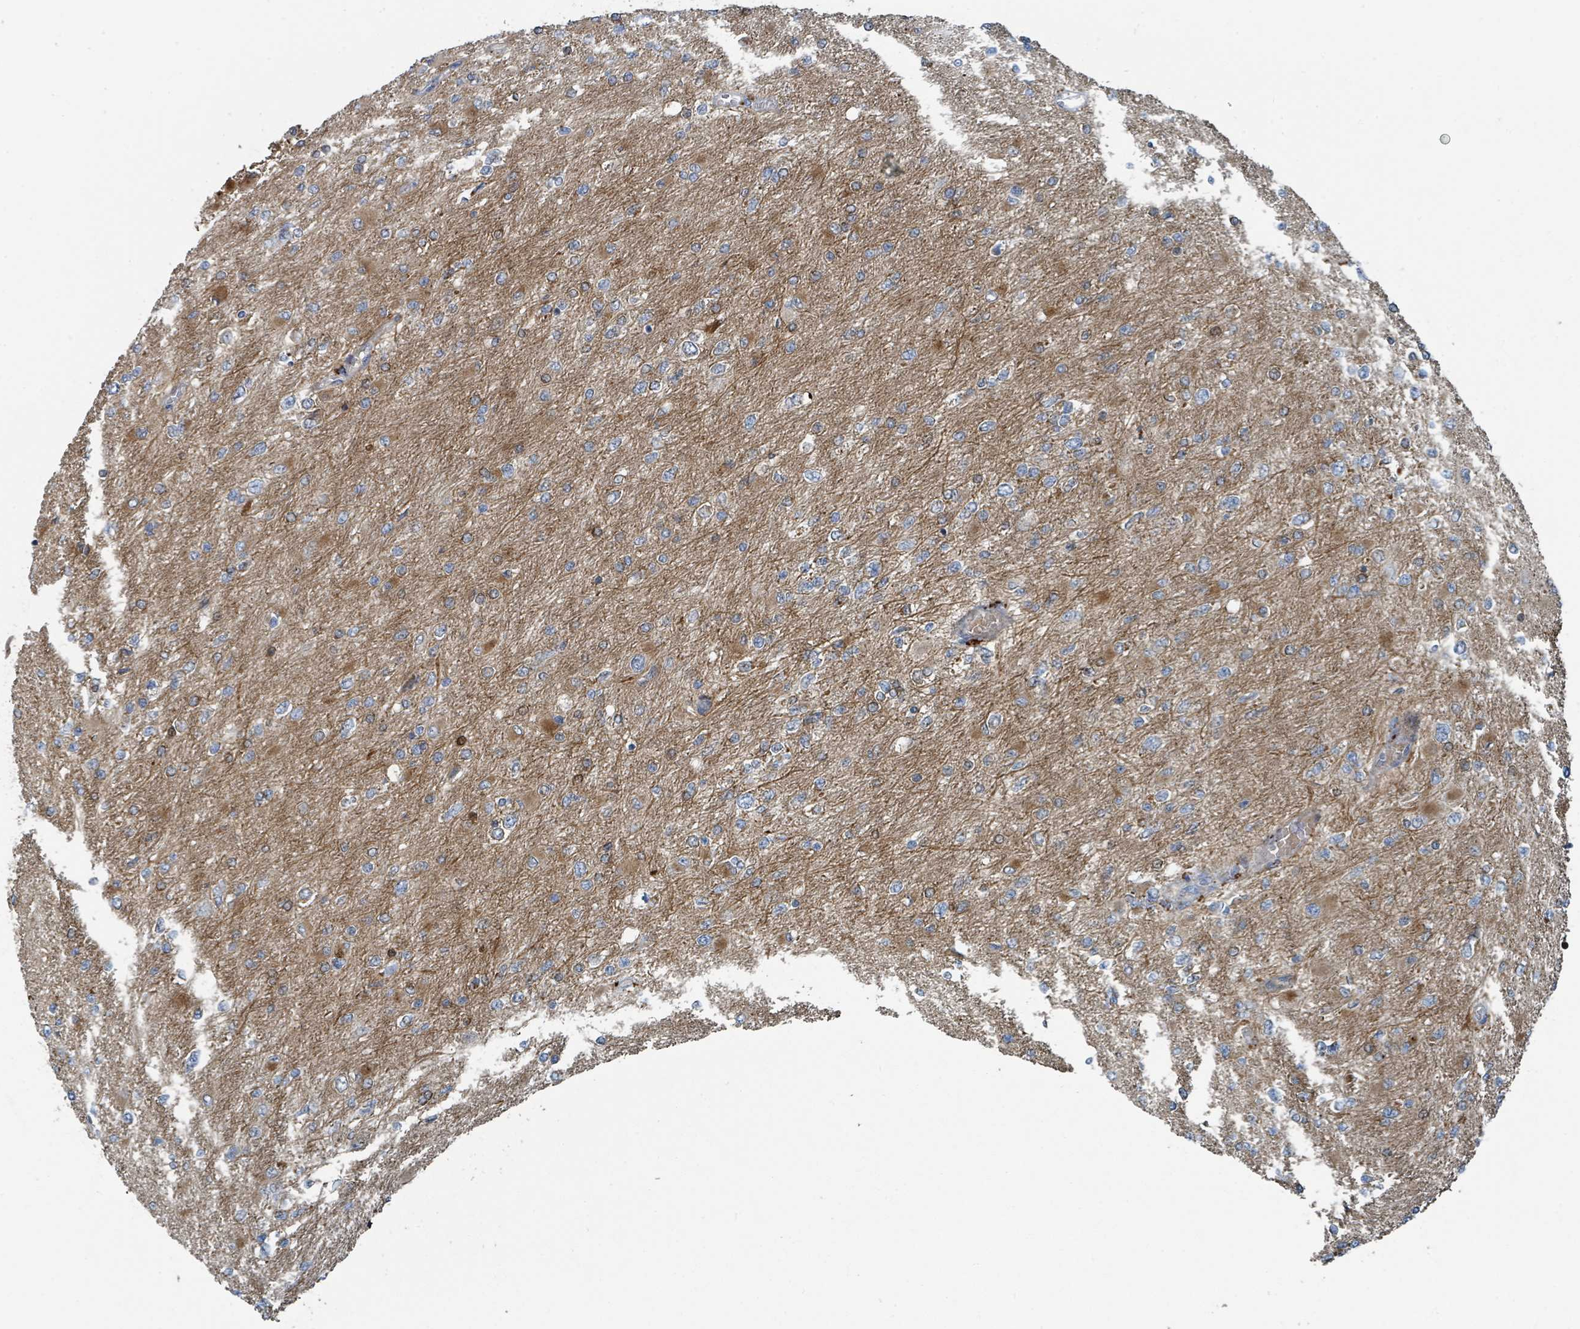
{"staining": {"intensity": "moderate", "quantity": "<25%", "location": "cytoplasmic/membranous"}, "tissue": "glioma", "cell_type": "Tumor cells", "image_type": "cancer", "snomed": [{"axis": "morphology", "description": "Glioma, malignant, High grade"}, {"axis": "topography", "description": "Cerebral cortex"}], "caption": "There is low levels of moderate cytoplasmic/membranous expression in tumor cells of malignant glioma (high-grade), as demonstrated by immunohistochemical staining (brown color).", "gene": "DIPK2A", "patient": {"sex": "female", "age": 36}}